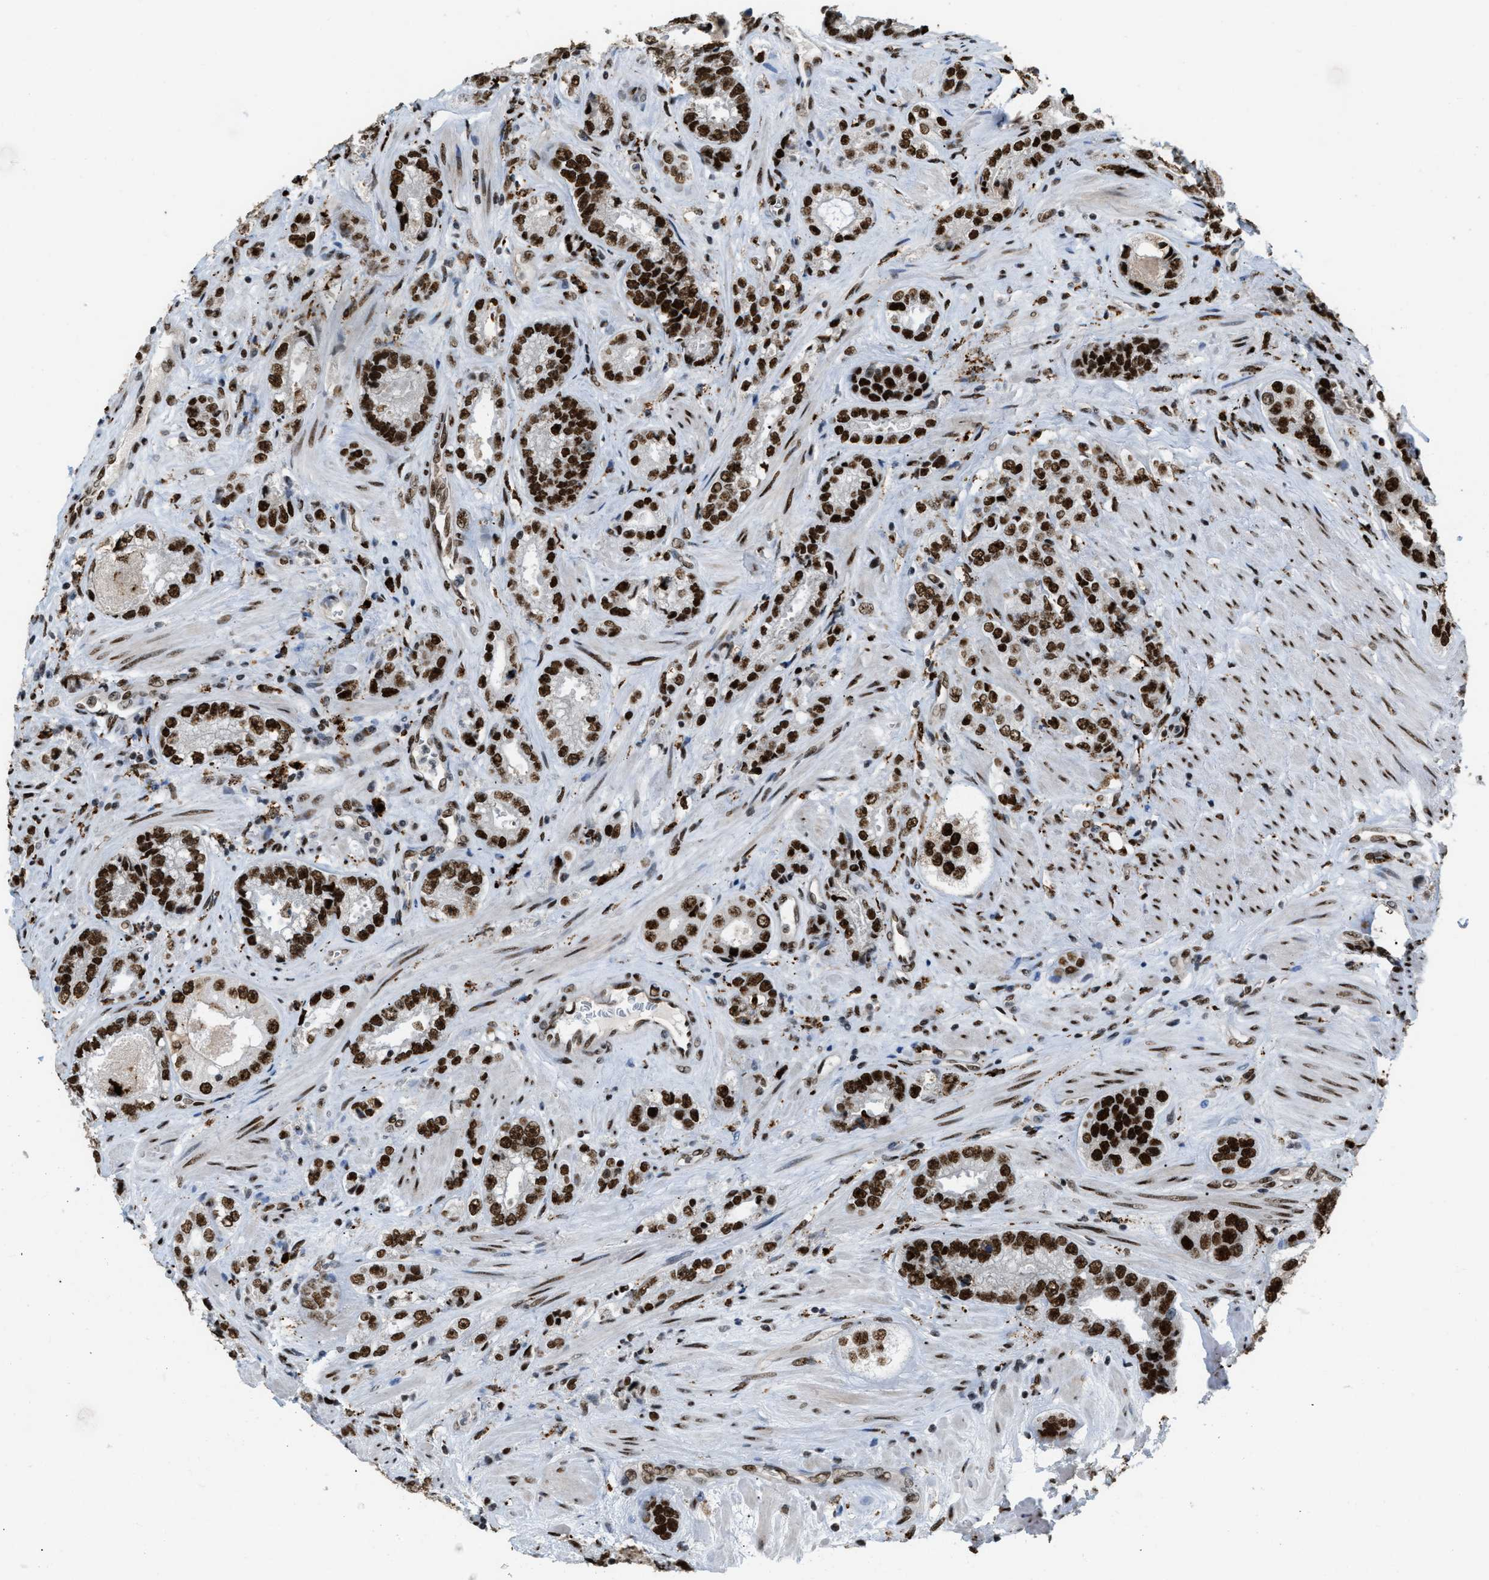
{"staining": {"intensity": "strong", "quantity": ">75%", "location": "nuclear"}, "tissue": "prostate cancer", "cell_type": "Tumor cells", "image_type": "cancer", "snomed": [{"axis": "morphology", "description": "Adenocarcinoma, High grade"}, {"axis": "topography", "description": "Prostate"}], "caption": "Prostate cancer was stained to show a protein in brown. There is high levels of strong nuclear expression in approximately >75% of tumor cells. (Brightfield microscopy of DAB IHC at high magnification).", "gene": "NUMA1", "patient": {"sex": "male", "age": 61}}